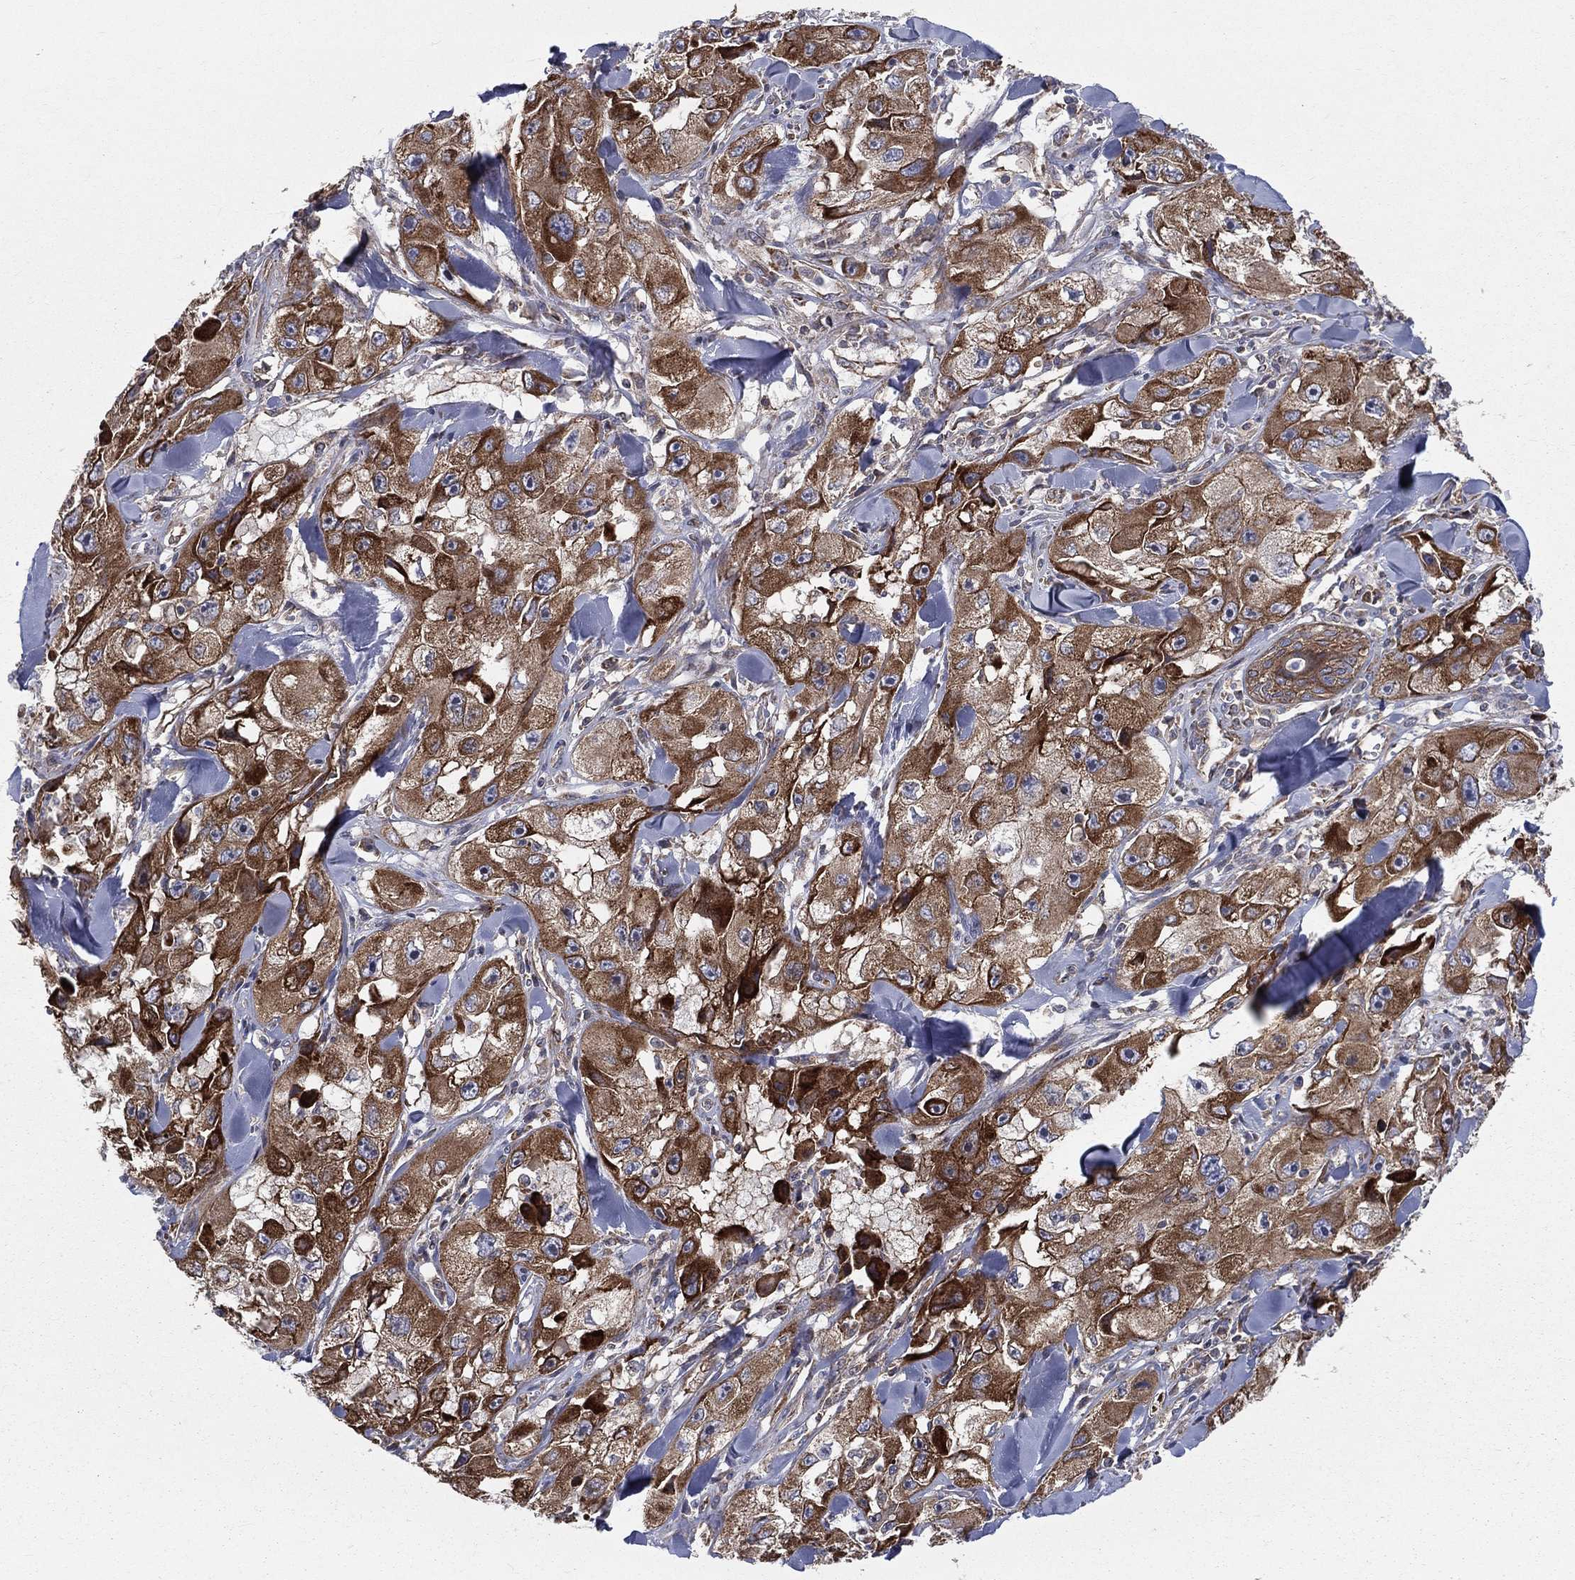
{"staining": {"intensity": "strong", "quantity": ">75%", "location": "cytoplasmic/membranous"}, "tissue": "skin cancer", "cell_type": "Tumor cells", "image_type": "cancer", "snomed": [{"axis": "morphology", "description": "Squamous cell carcinoma, NOS"}, {"axis": "topography", "description": "Skin"}, {"axis": "topography", "description": "Subcutis"}], "caption": "IHC histopathology image of neoplastic tissue: human squamous cell carcinoma (skin) stained using immunohistochemistry demonstrates high levels of strong protein expression localized specifically in the cytoplasmic/membranous of tumor cells, appearing as a cytoplasmic/membranous brown color.", "gene": "MIX23", "patient": {"sex": "male", "age": 73}}